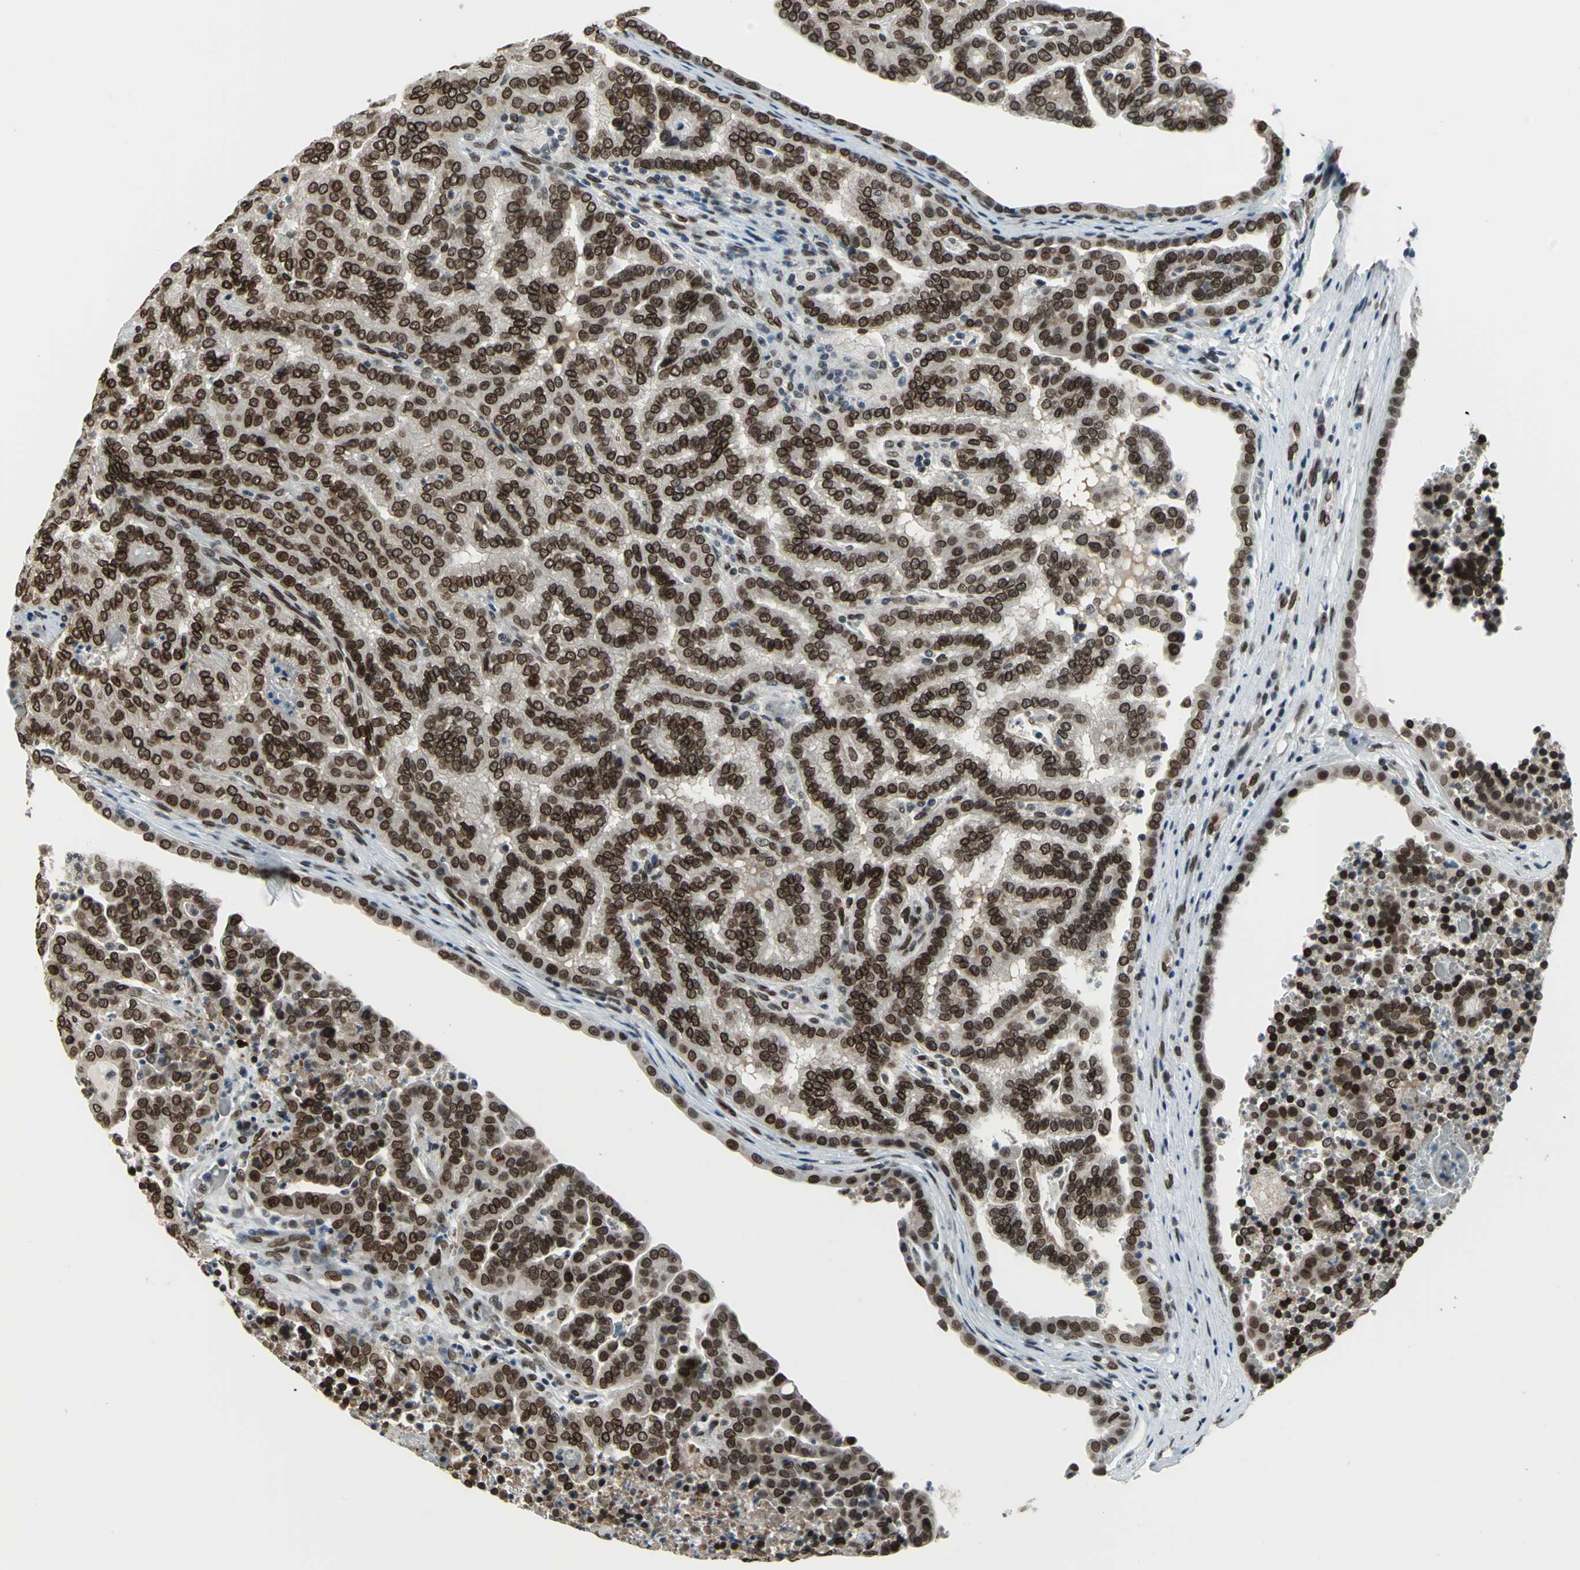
{"staining": {"intensity": "strong", "quantity": ">75%", "location": "cytoplasmic/membranous,nuclear"}, "tissue": "renal cancer", "cell_type": "Tumor cells", "image_type": "cancer", "snomed": [{"axis": "morphology", "description": "Adenocarcinoma, NOS"}, {"axis": "topography", "description": "Kidney"}], "caption": "A brown stain labels strong cytoplasmic/membranous and nuclear staining of a protein in adenocarcinoma (renal) tumor cells. Immunohistochemistry stains the protein in brown and the nuclei are stained blue.", "gene": "ISY1", "patient": {"sex": "male", "age": 61}}